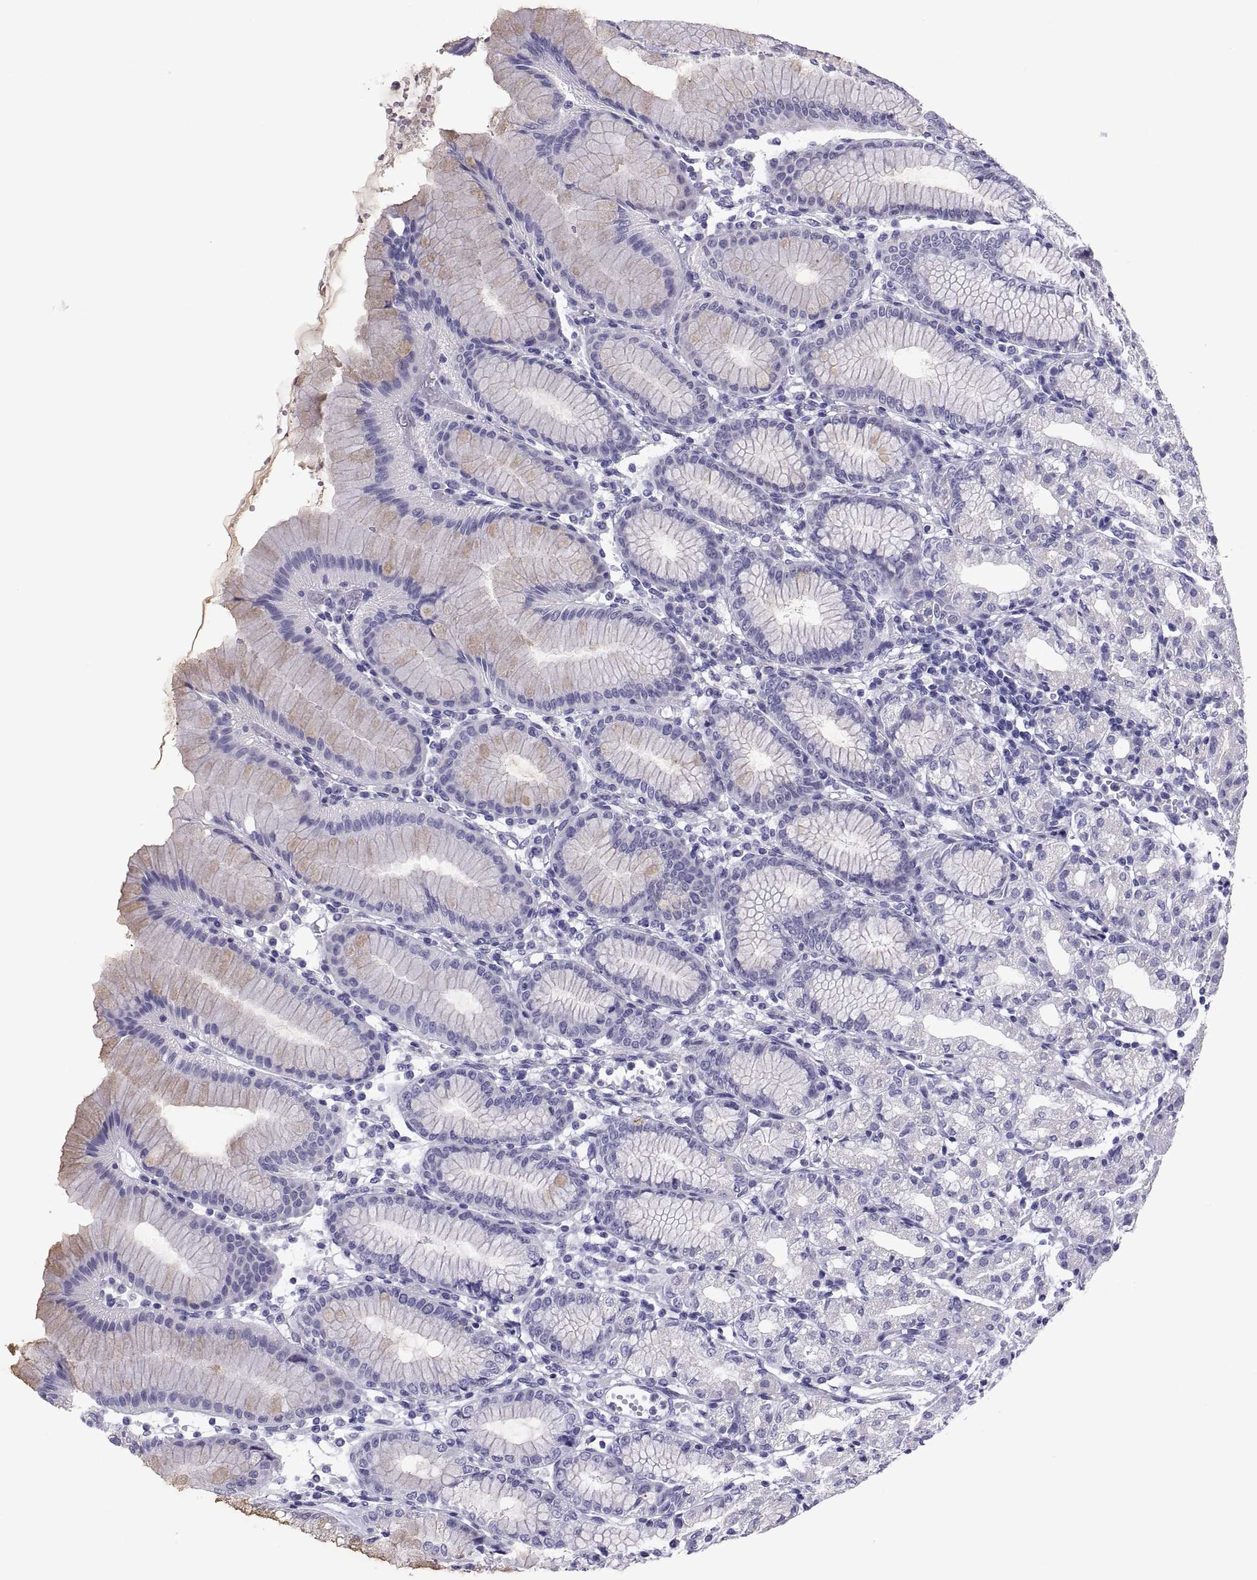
{"staining": {"intensity": "negative", "quantity": "none", "location": "none"}, "tissue": "stomach", "cell_type": "Glandular cells", "image_type": "normal", "snomed": [{"axis": "morphology", "description": "Normal tissue, NOS"}, {"axis": "topography", "description": "Skeletal muscle"}, {"axis": "topography", "description": "Stomach"}], "caption": "Immunohistochemistry (IHC) photomicrograph of normal human stomach stained for a protein (brown), which reveals no staining in glandular cells. The staining is performed using DAB brown chromogen with nuclei counter-stained in using hematoxylin.", "gene": "RNASE12", "patient": {"sex": "female", "age": 57}}